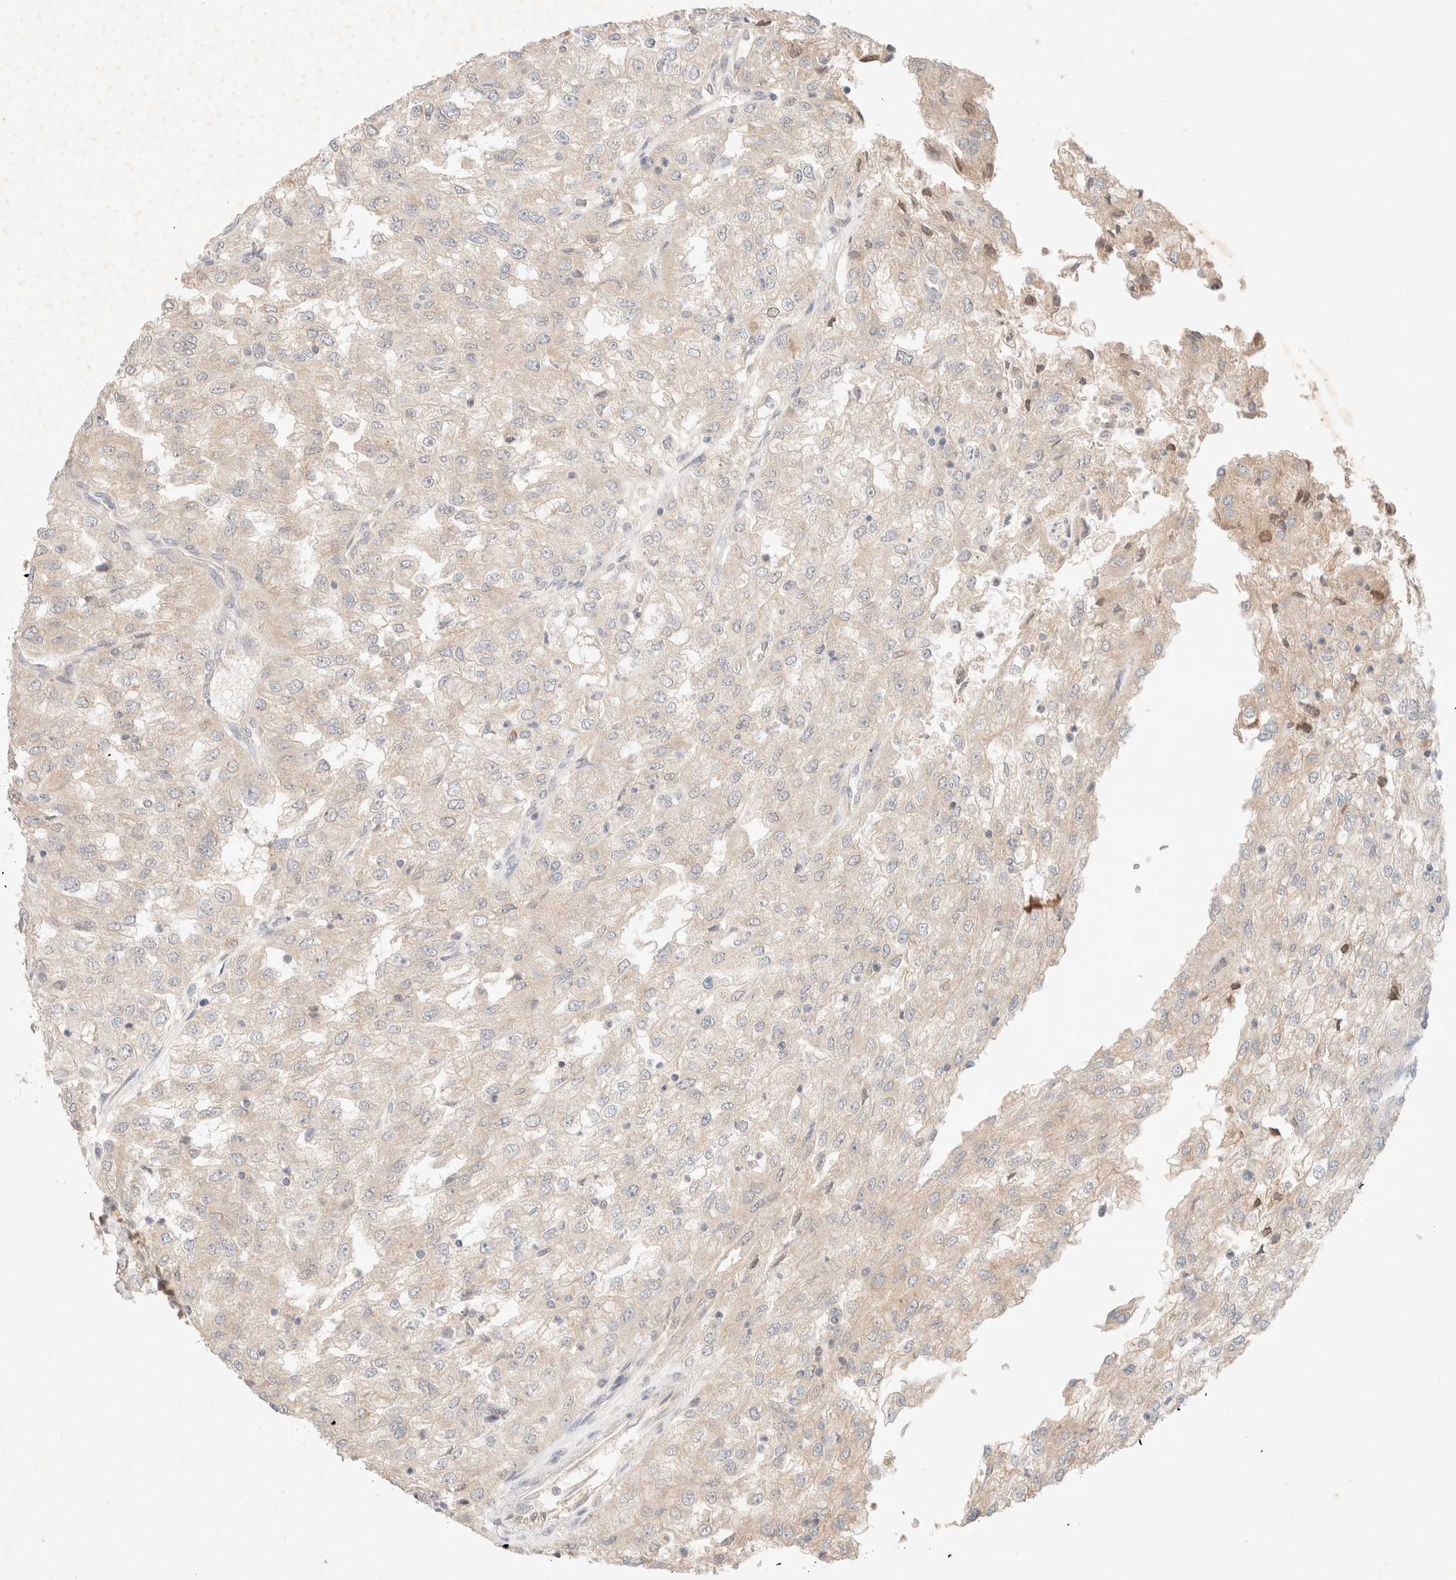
{"staining": {"intensity": "negative", "quantity": "none", "location": "none"}, "tissue": "renal cancer", "cell_type": "Tumor cells", "image_type": "cancer", "snomed": [{"axis": "morphology", "description": "Adenocarcinoma, NOS"}, {"axis": "topography", "description": "Kidney"}], "caption": "Adenocarcinoma (renal) was stained to show a protein in brown. There is no significant staining in tumor cells. The staining is performed using DAB (3,3'-diaminobenzidine) brown chromogen with nuclei counter-stained in using hematoxylin.", "gene": "SARM1", "patient": {"sex": "female", "age": 54}}